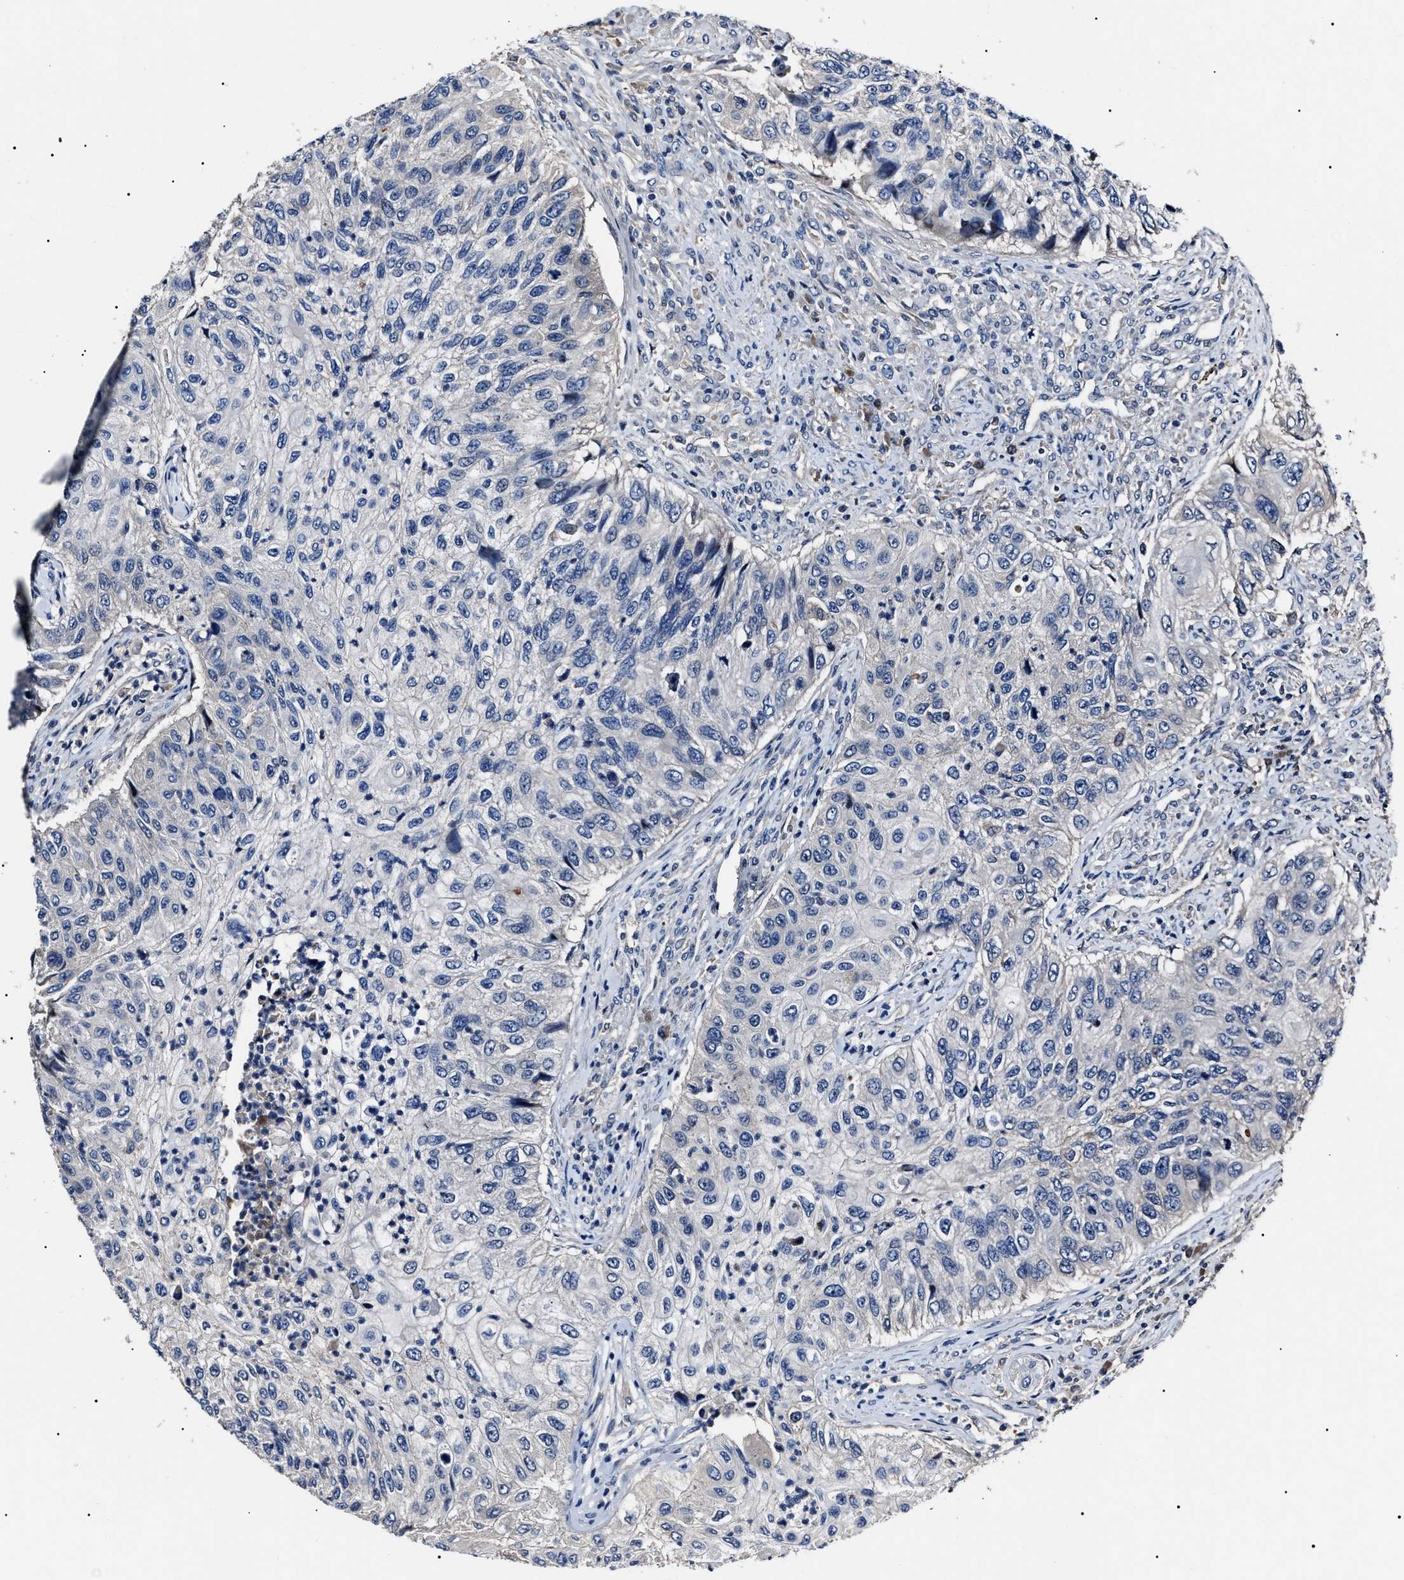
{"staining": {"intensity": "negative", "quantity": "none", "location": "none"}, "tissue": "urothelial cancer", "cell_type": "Tumor cells", "image_type": "cancer", "snomed": [{"axis": "morphology", "description": "Urothelial carcinoma, High grade"}, {"axis": "topography", "description": "Urinary bladder"}], "caption": "Immunohistochemistry histopathology image of human urothelial cancer stained for a protein (brown), which shows no positivity in tumor cells.", "gene": "IFT81", "patient": {"sex": "female", "age": 60}}